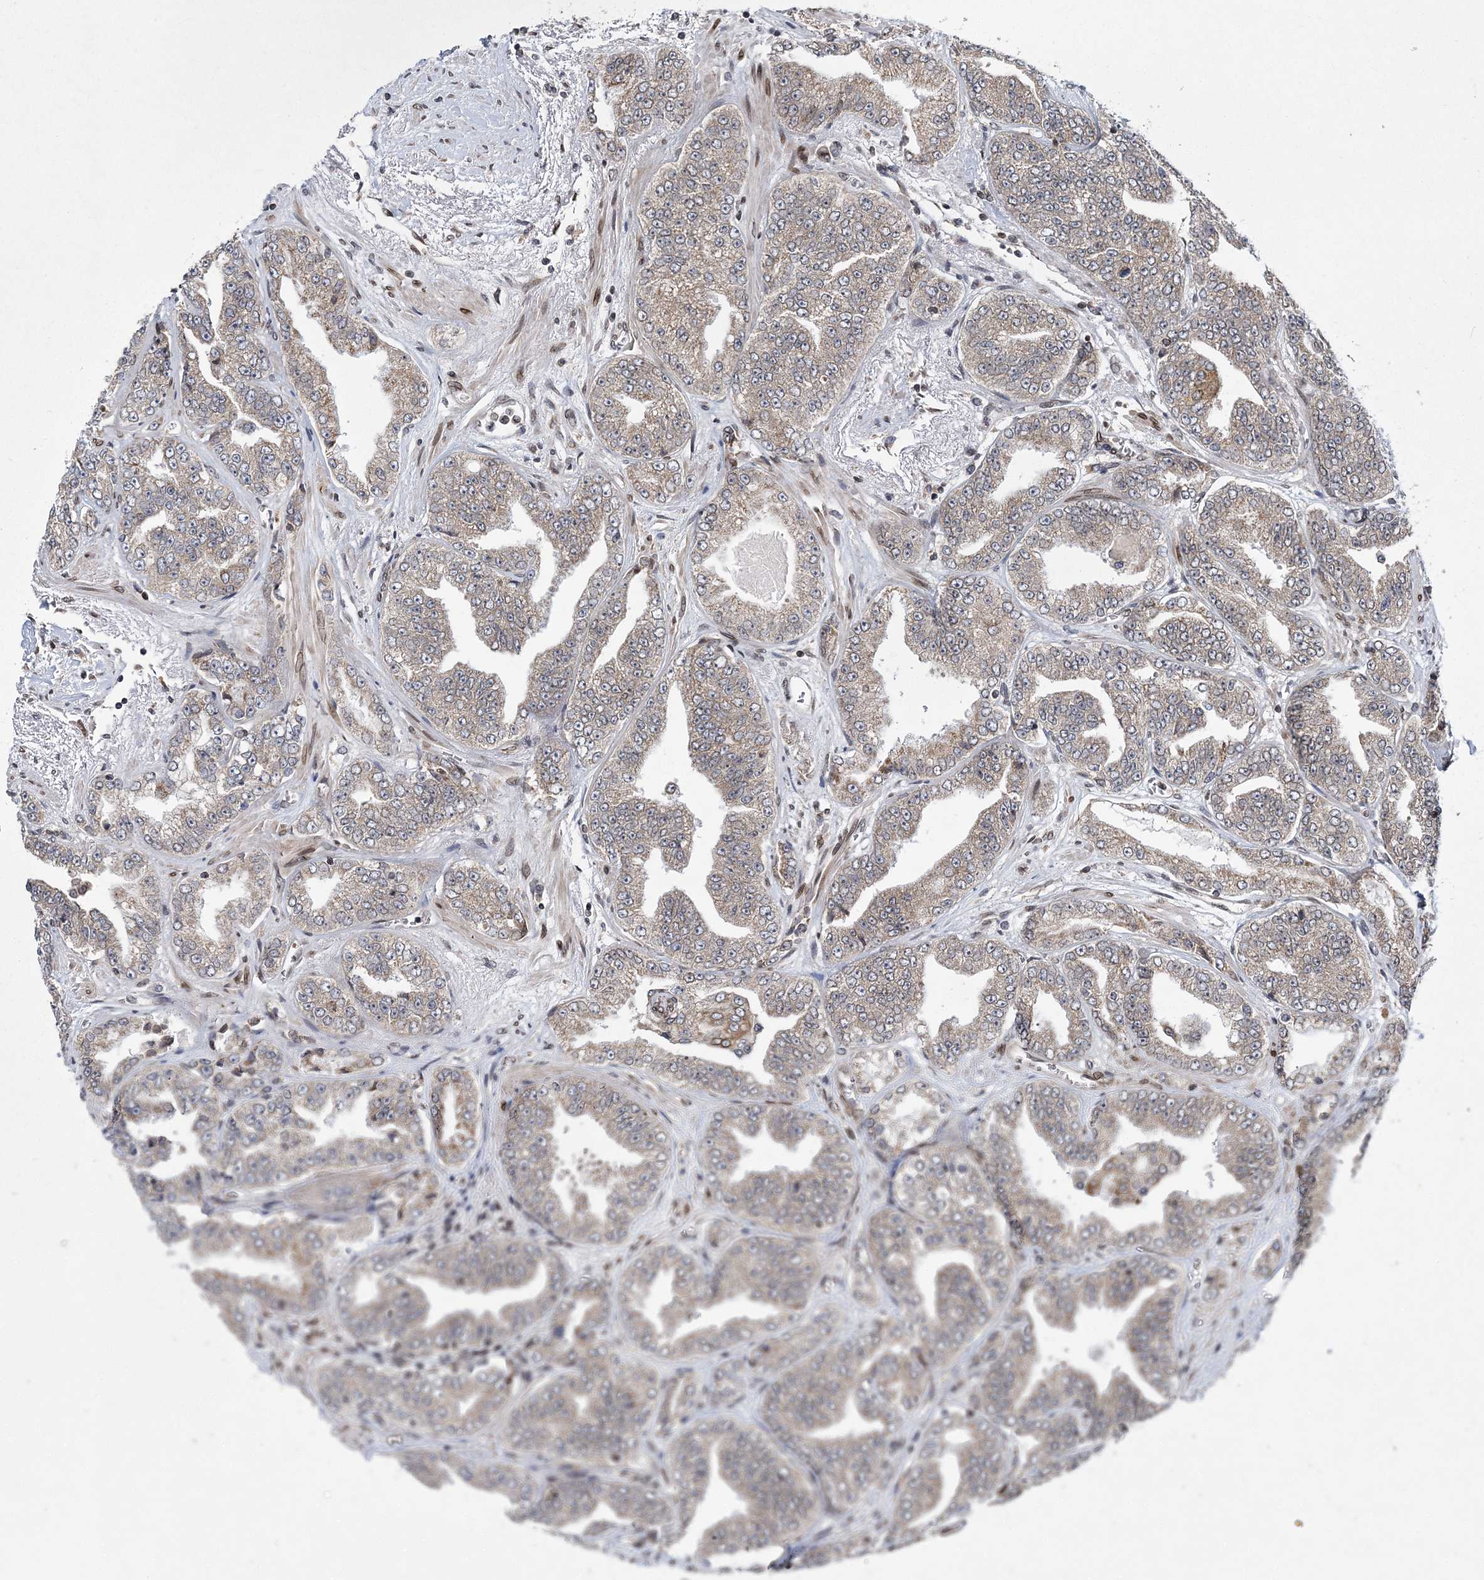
{"staining": {"intensity": "negative", "quantity": "none", "location": "none"}, "tissue": "prostate cancer", "cell_type": "Tumor cells", "image_type": "cancer", "snomed": [{"axis": "morphology", "description": "Adenocarcinoma, High grade"}, {"axis": "topography", "description": "Prostate"}], "caption": "There is no significant positivity in tumor cells of high-grade adenocarcinoma (prostate).", "gene": "DNAJC27", "patient": {"sex": "male", "age": 71}}